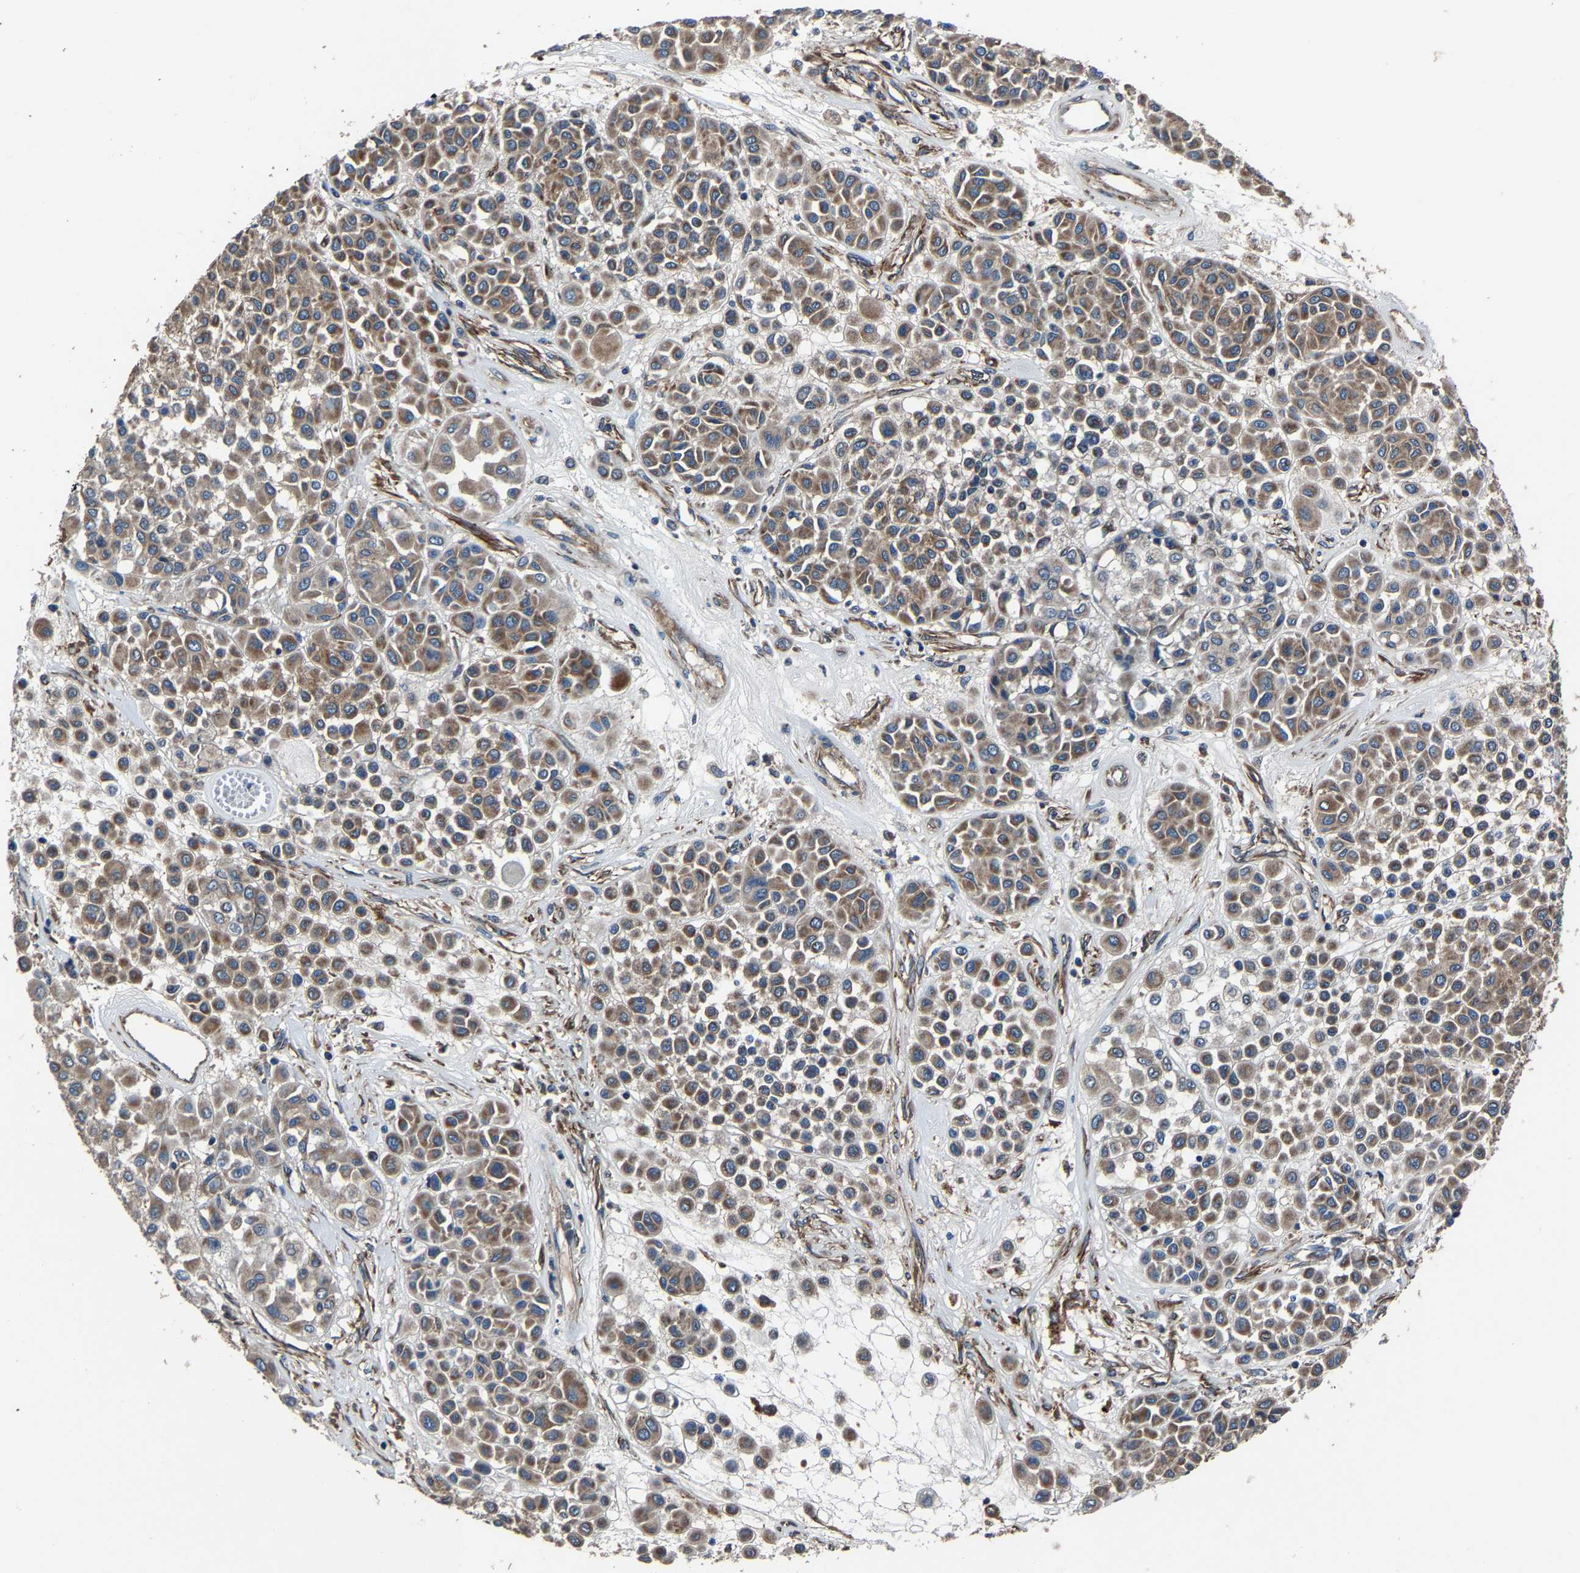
{"staining": {"intensity": "moderate", "quantity": ">75%", "location": "cytoplasmic/membranous"}, "tissue": "melanoma", "cell_type": "Tumor cells", "image_type": "cancer", "snomed": [{"axis": "morphology", "description": "Malignant melanoma, Metastatic site"}, {"axis": "topography", "description": "Soft tissue"}], "caption": "Brown immunohistochemical staining in malignant melanoma (metastatic site) reveals moderate cytoplasmic/membranous positivity in approximately >75% of tumor cells. The protein is shown in brown color, while the nuclei are stained blue.", "gene": "KIAA1958", "patient": {"sex": "male", "age": 41}}